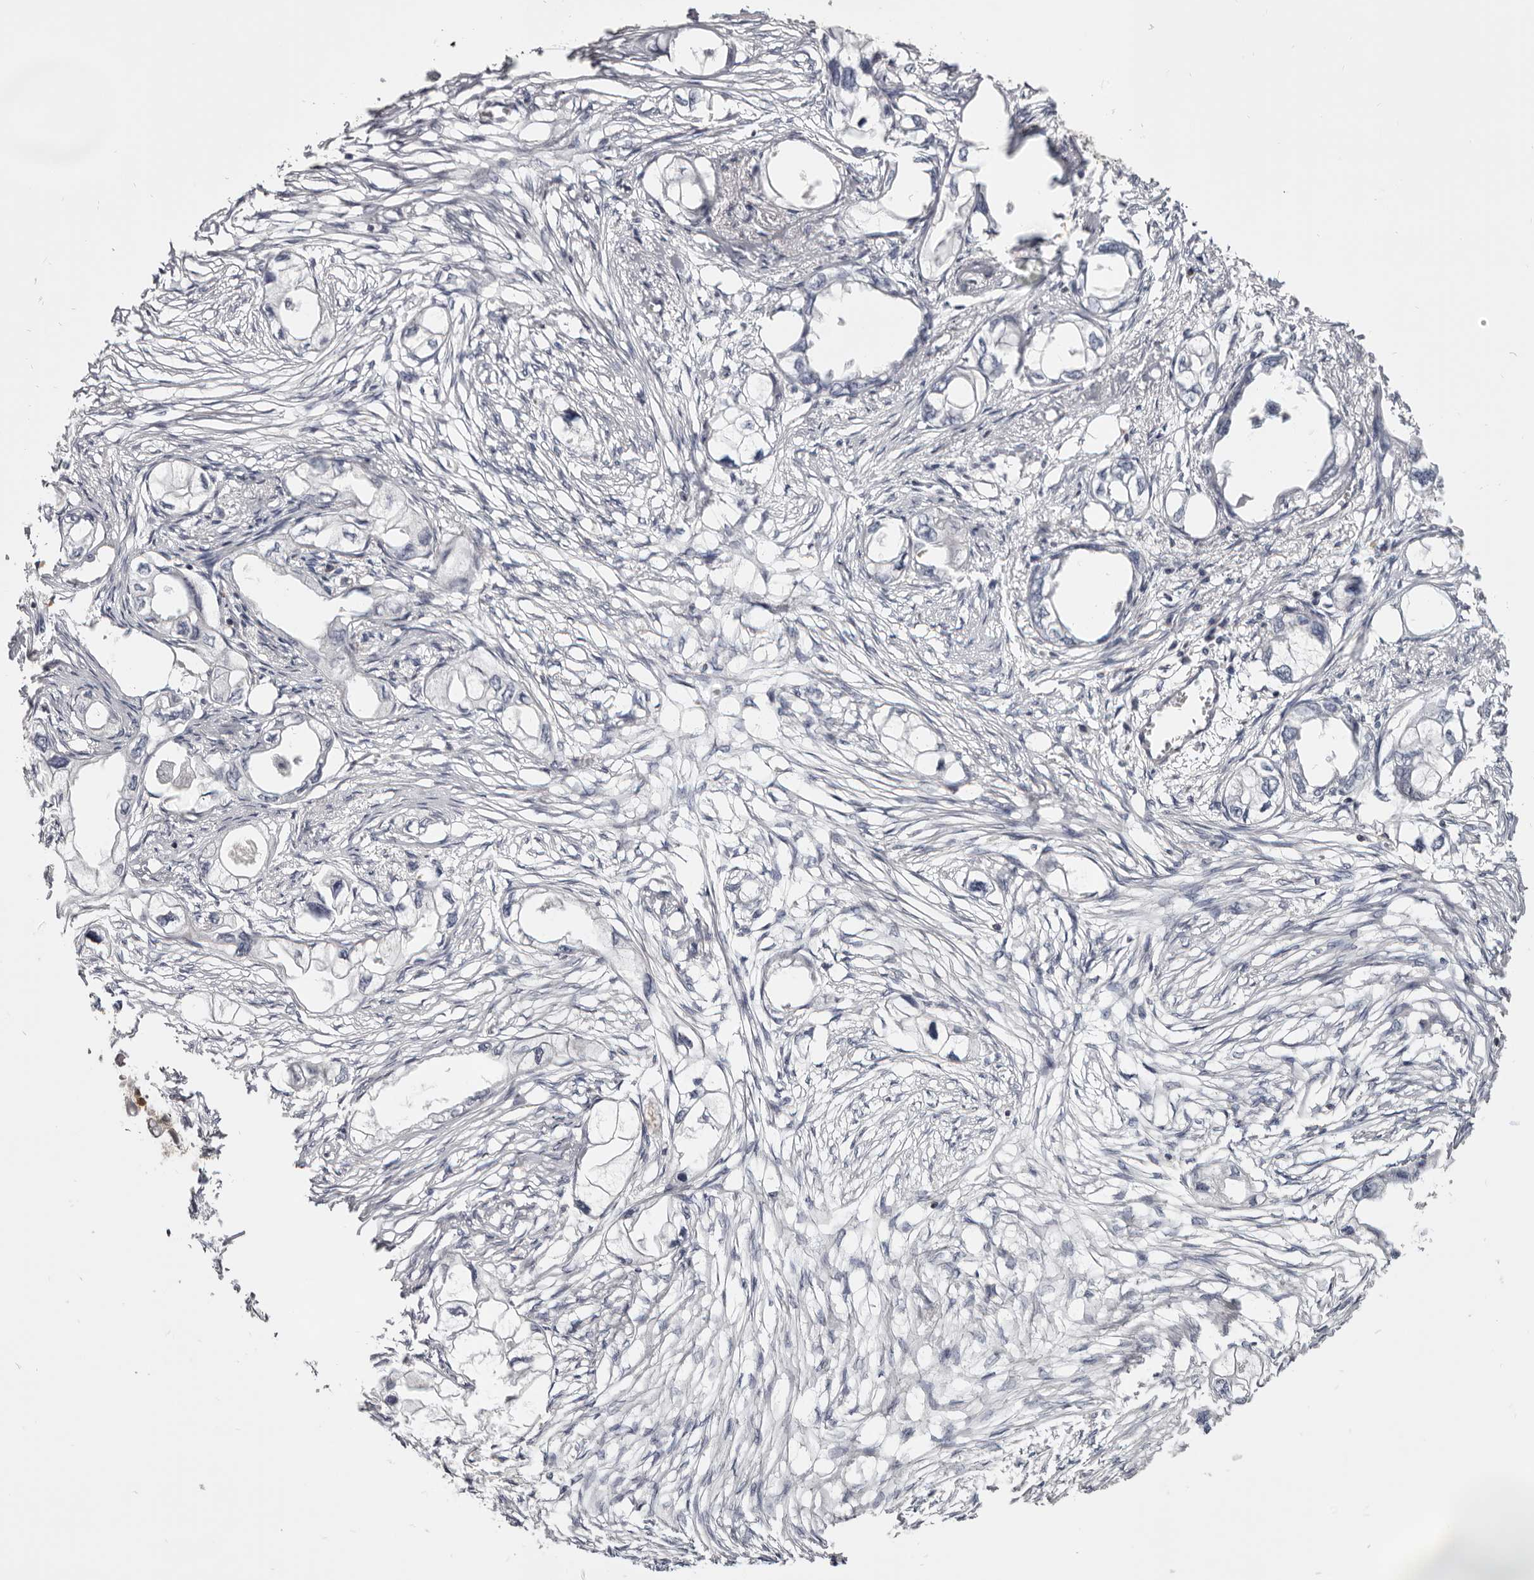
{"staining": {"intensity": "negative", "quantity": "none", "location": "none"}, "tissue": "endometrial cancer", "cell_type": "Tumor cells", "image_type": "cancer", "snomed": [{"axis": "morphology", "description": "Adenocarcinoma, NOS"}, {"axis": "morphology", "description": "Adenocarcinoma, metastatic, NOS"}, {"axis": "topography", "description": "Adipose tissue"}, {"axis": "topography", "description": "Endometrium"}], "caption": "Endometrial cancer stained for a protein using immunohistochemistry (IHC) reveals no expression tumor cells.", "gene": "CBL", "patient": {"sex": "female", "age": 67}}